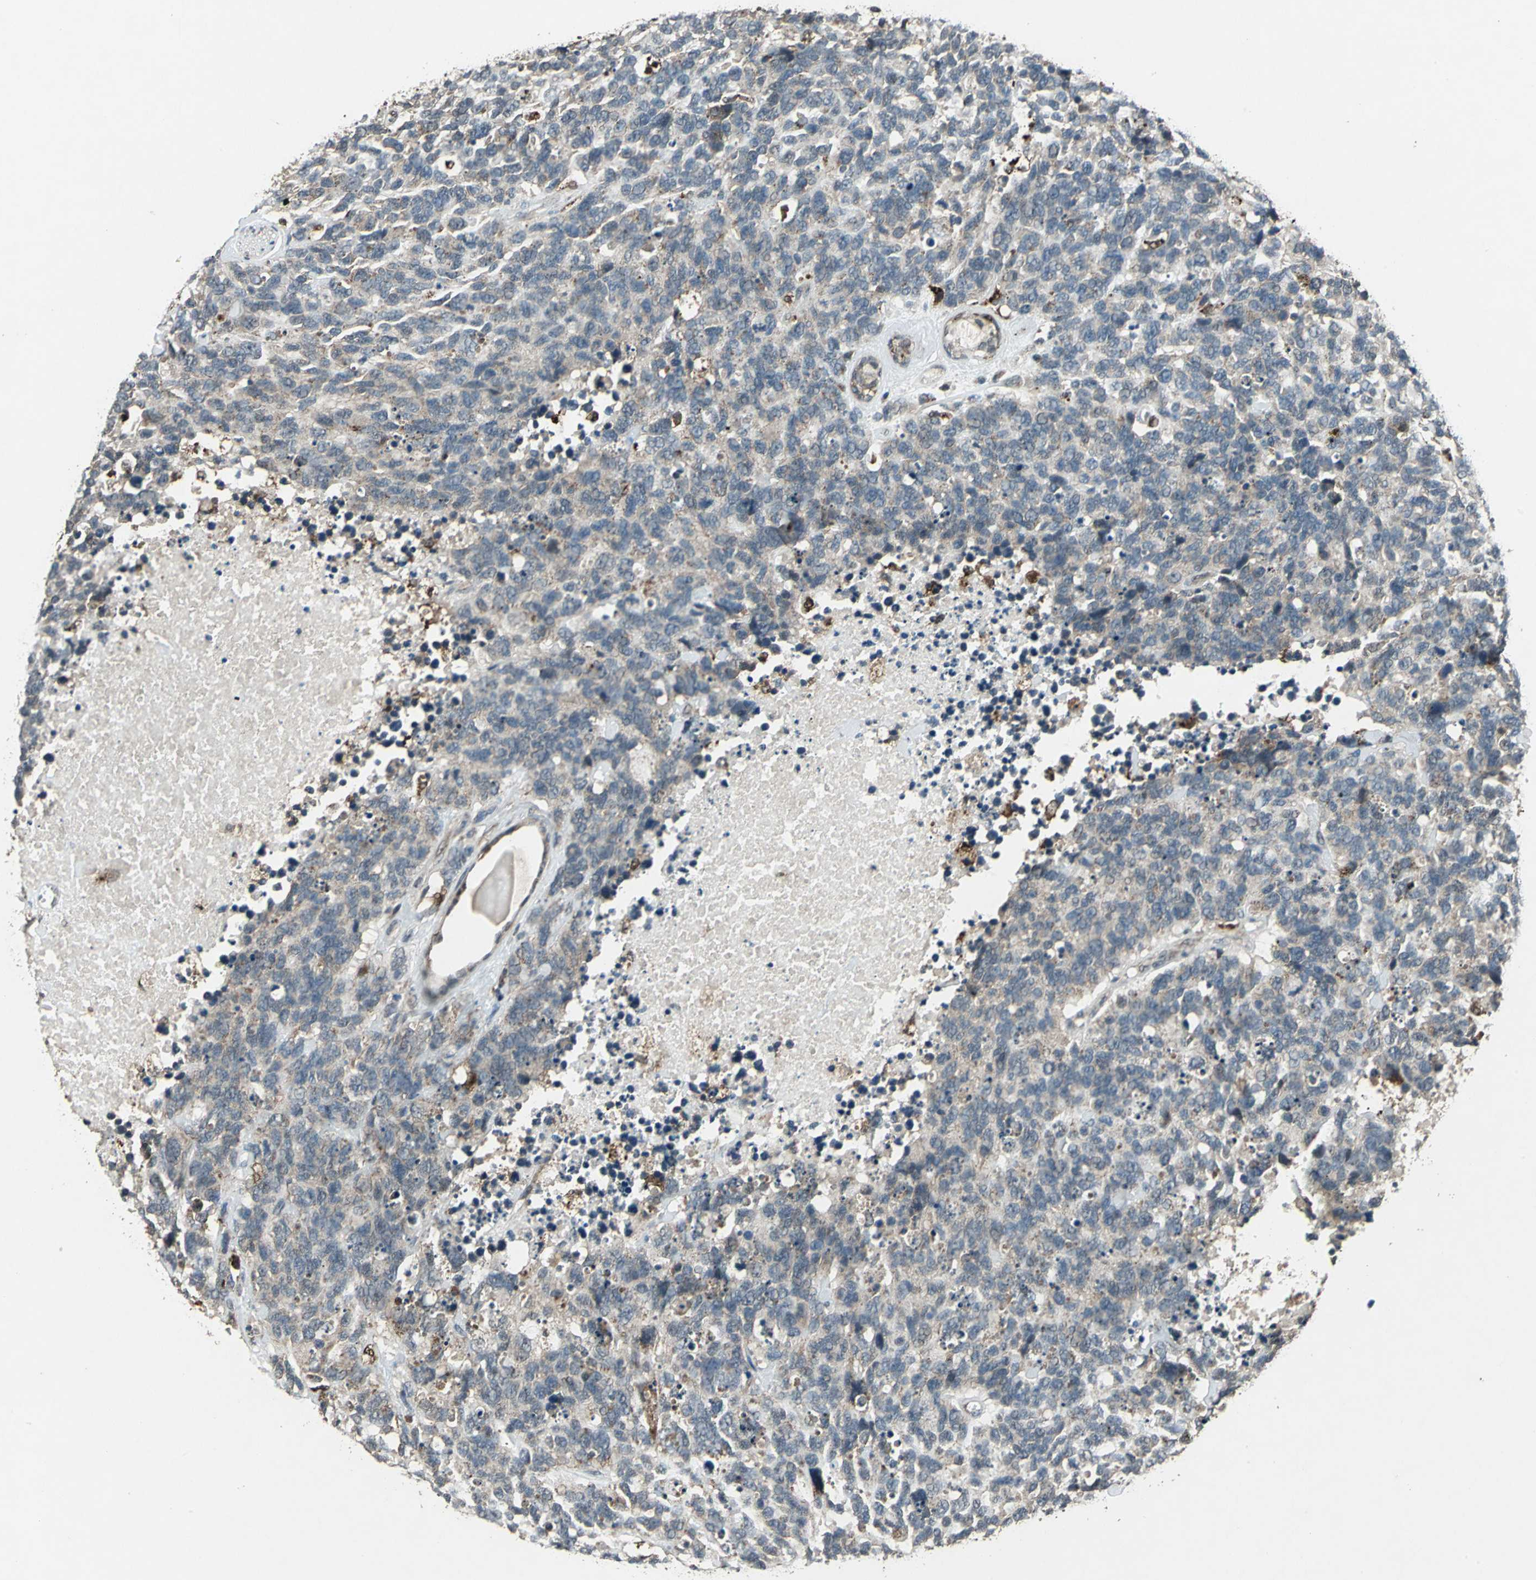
{"staining": {"intensity": "weak", "quantity": "<25%", "location": "cytoplasmic/membranous"}, "tissue": "lung cancer", "cell_type": "Tumor cells", "image_type": "cancer", "snomed": [{"axis": "morphology", "description": "Neoplasm, malignant, NOS"}, {"axis": "topography", "description": "Lung"}], "caption": "This is a photomicrograph of IHC staining of lung cancer (malignant neoplasm), which shows no positivity in tumor cells. Nuclei are stained in blue.", "gene": "PYCARD", "patient": {"sex": "female", "age": 58}}